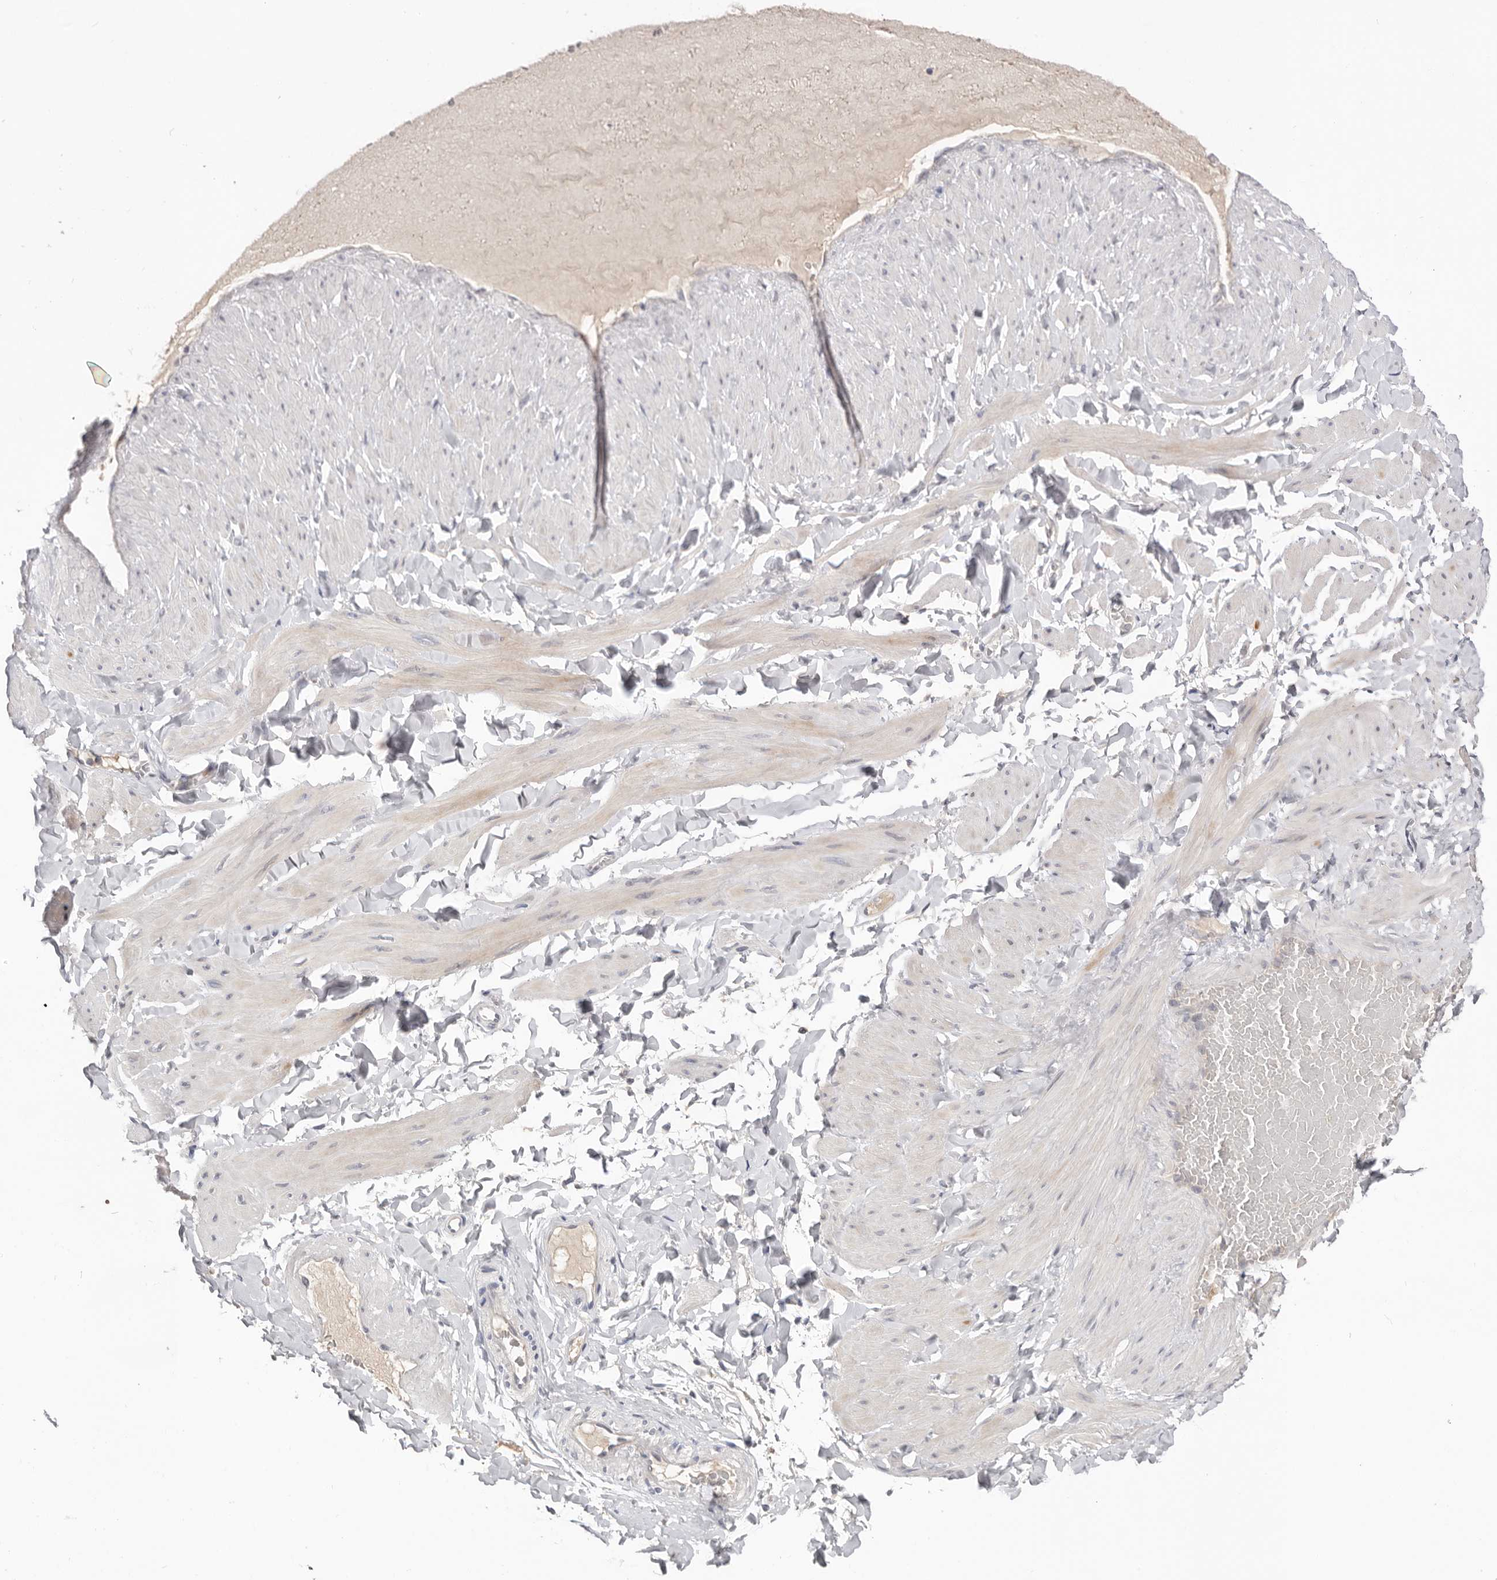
{"staining": {"intensity": "negative", "quantity": "none", "location": "none"}, "tissue": "adipose tissue", "cell_type": "Adipocytes", "image_type": "normal", "snomed": [{"axis": "morphology", "description": "Normal tissue, NOS"}, {"axis": "topography", "description": "Adipose tissue"}, {"axis": "topography", "description": "Vascular tissue"}, {"axis": "topography", "description": "Peripheral nerve tissue"}], "caption": "Immunohistochemistry (IHC) of unremarkable human adipose tissue demonstrates no expression in adipocytes.", "gene": "DOP1A", "patient": {"sex": "male", "age": 25}}